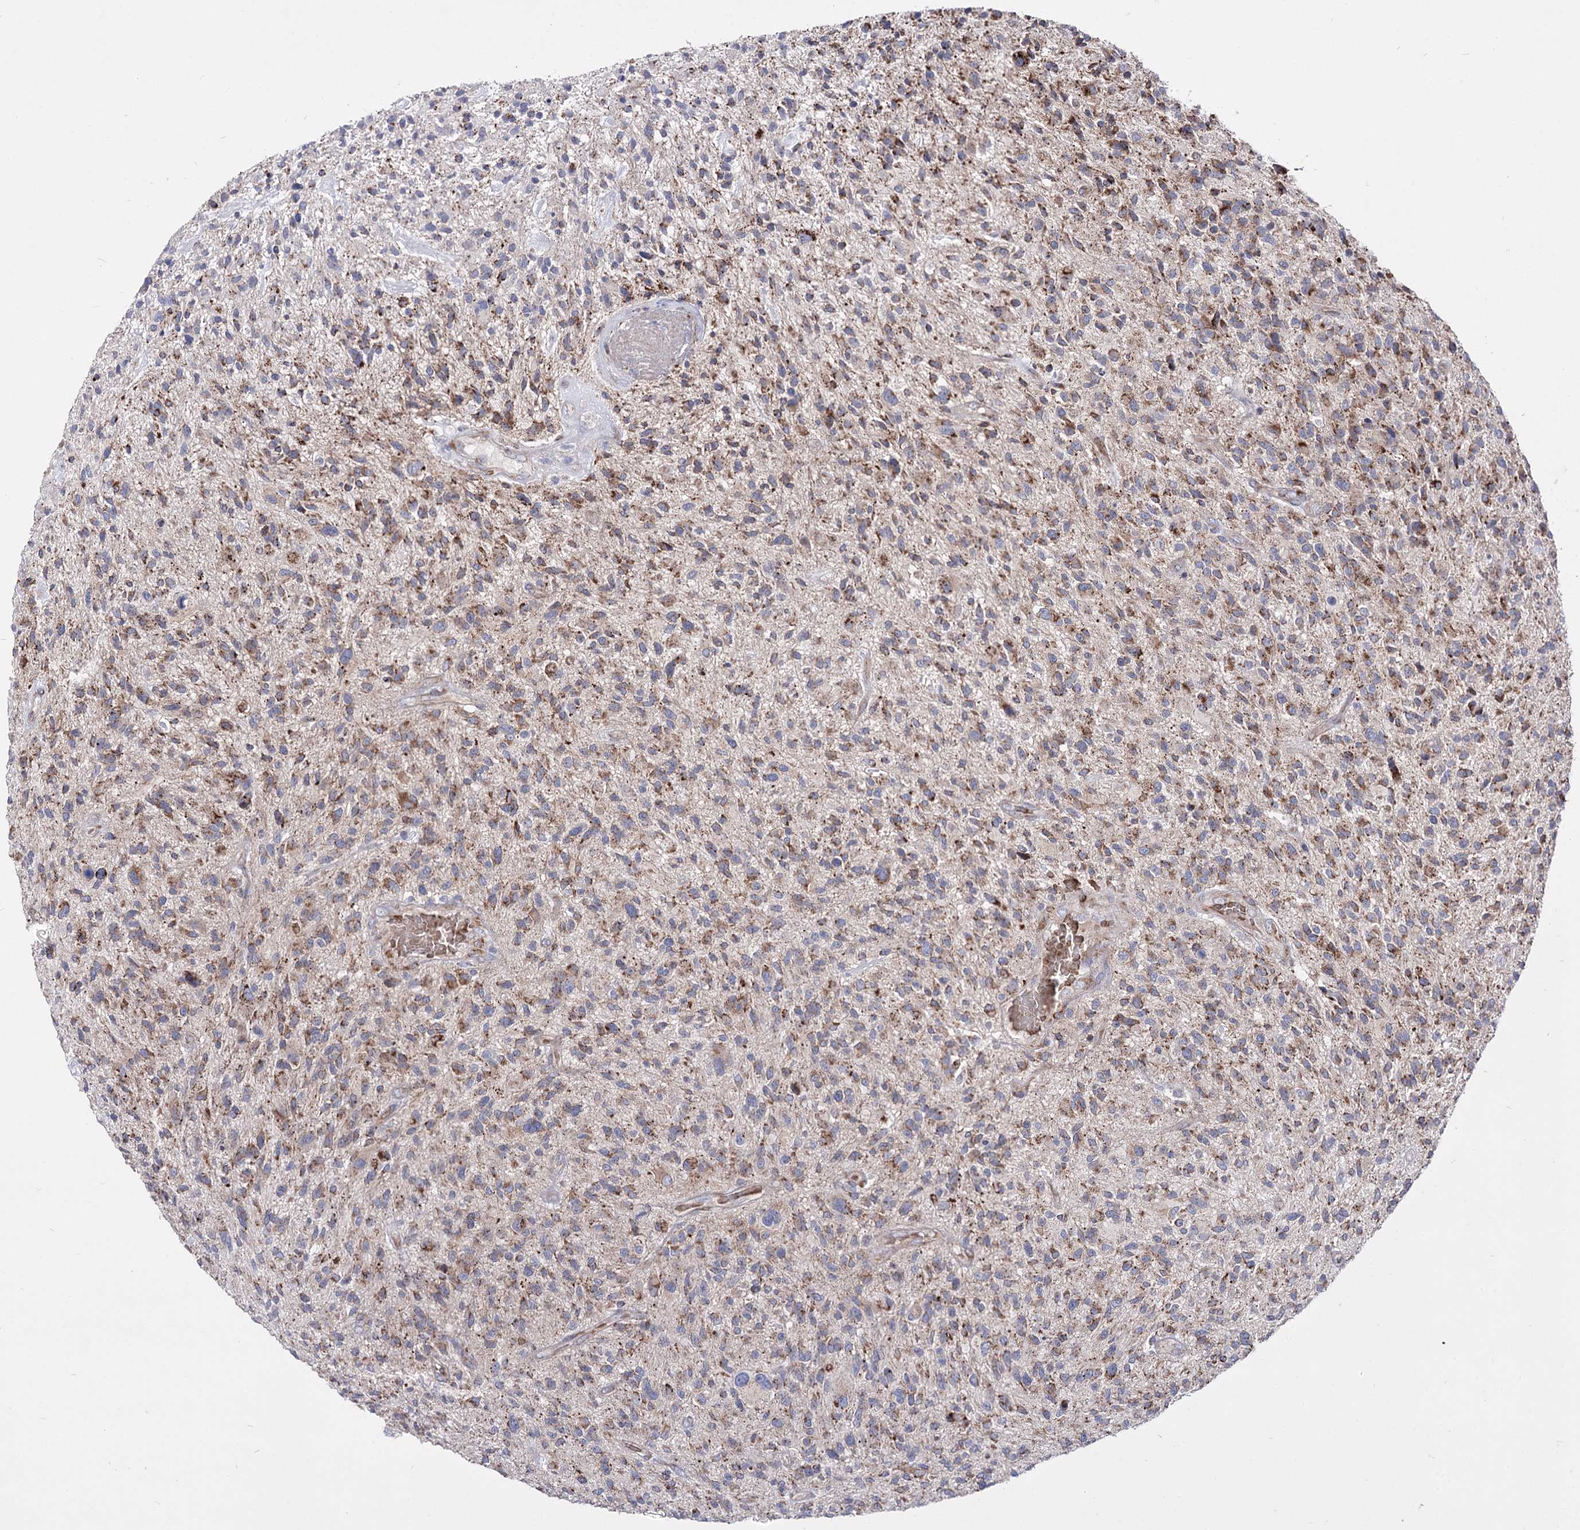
{"staining": {"intensity": "moderate", "quantity": ">75%", "location": "cytoplasmic/membranous"}, "tissue": "glioma", "cell_type": "Tumor cells", "image_type": "cancer", "snomed": [{"axis": "morphology", "description": "Glioma, malignant, High grade"}, {"axis": "topography", "description": "Brain"}], "caption": "Protein expression analysis of malignant glioma (high-grade) reveals moderate cytoplasmic/membranous expression in about >75% of tumor cells. Nuclei are stained in blue.", "gene": "OSBPL5", "patient": {"sex": "male", "age": 47}}